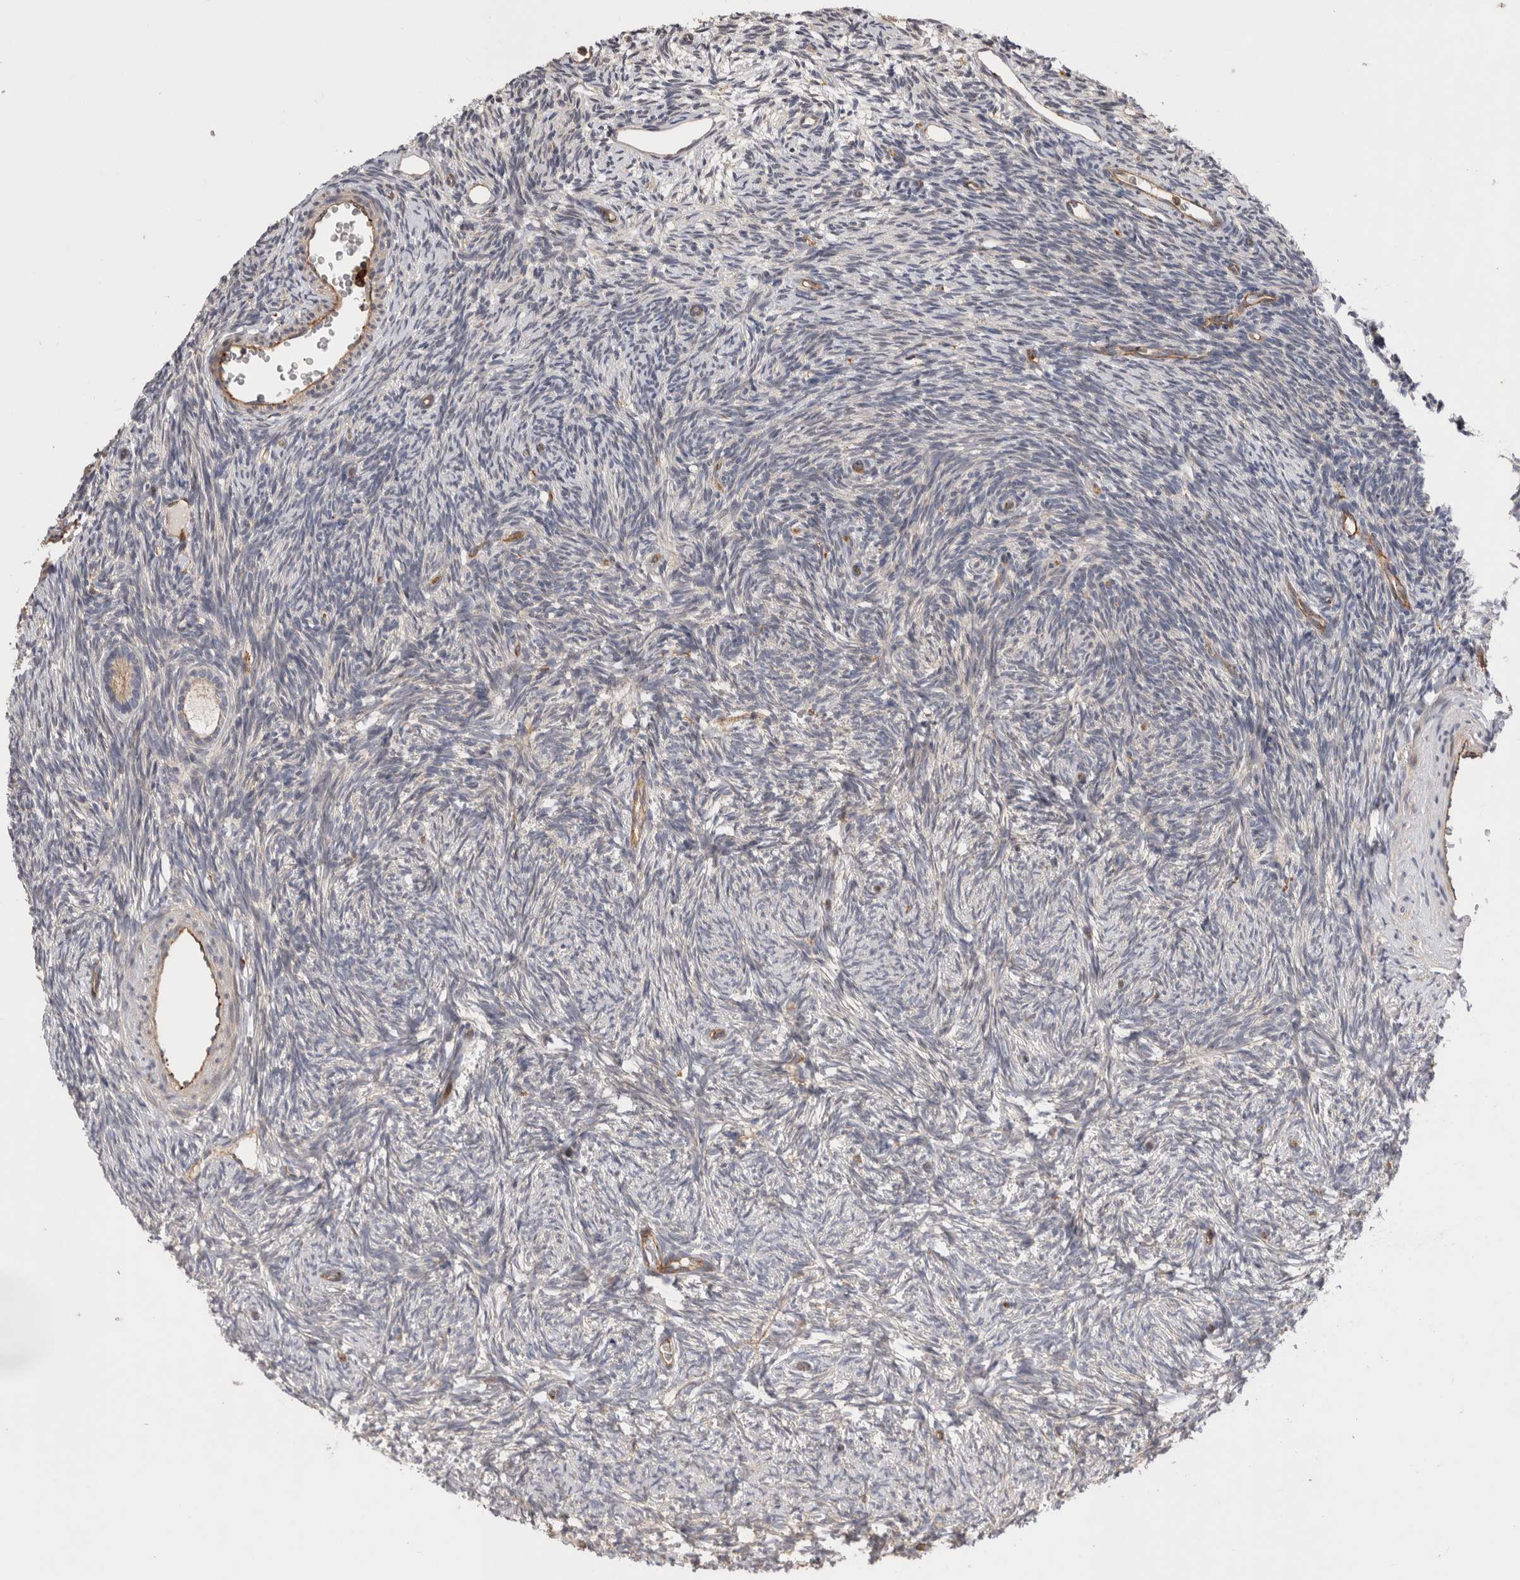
{"staining": {"intensity": "weak", "quantity": ">75%", "location": "cytoplasmic/membranous"}, "tissue": "ovary", "cell_type": "Follicle cells", "image_type": "normal", "snomed": [{"axis": "morphology", "description": "Normal tissue, NOS"}, {"axis": "topography", "description": "Ovary"}], "caption": "Unremarkable ovary exhibits weak cytoplasmic/membranous staining in approximately >75% of follicle cells, visualized by immunohistochemistry. (IHC, brightfield microscopy, high magnification).", "gene": "BNIP2", "patient": {"sex": "female", "age": 34}}